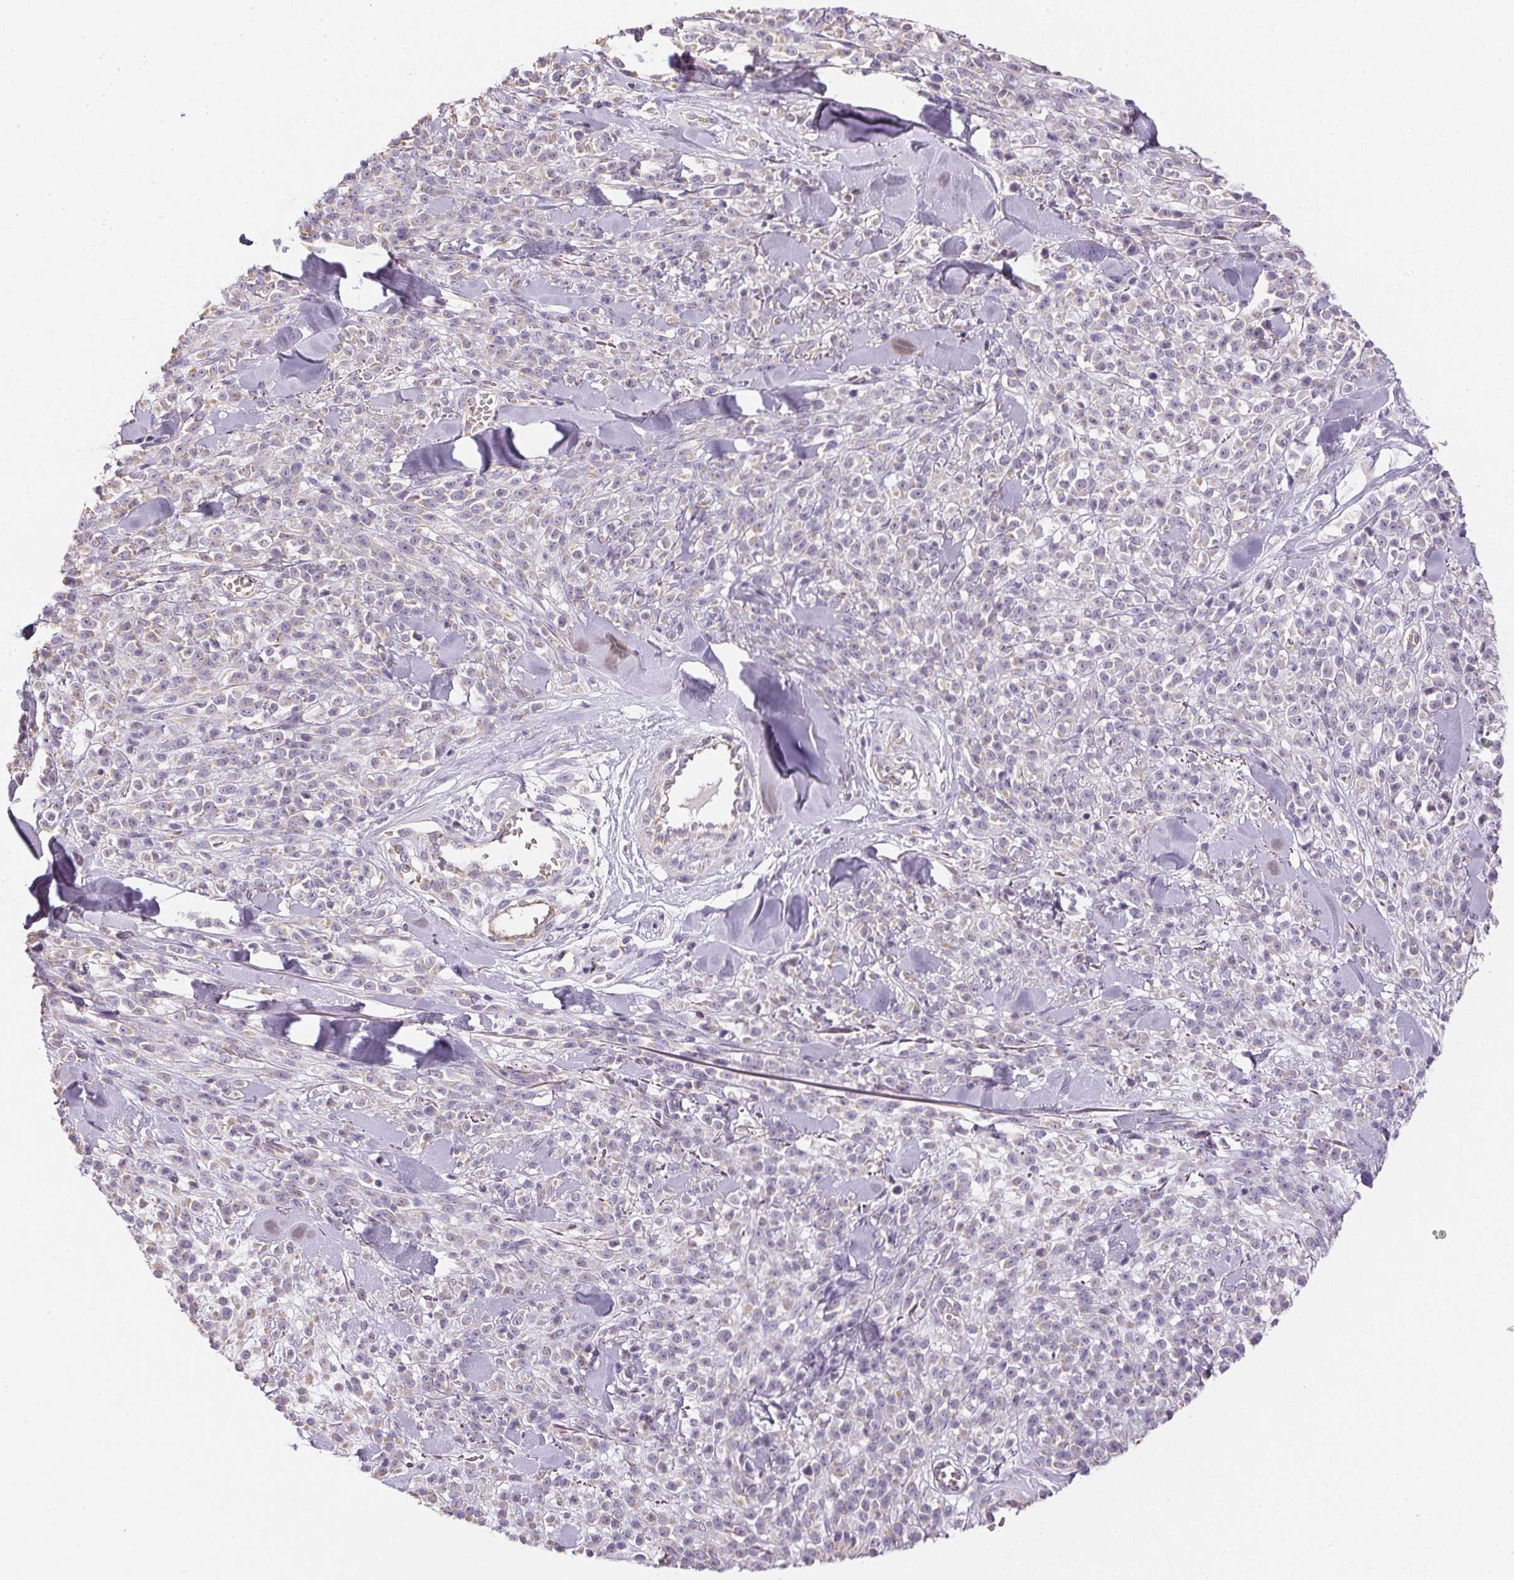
{"staining": {"intensity": "negative", "quantity": "none", "location": "none"}, "tissue": "melanoma", "cell_type": "Tumor cells", "image_type": "cancer", "snomed": [{"axis": "morphology", "description": "Malignant melanoma, NOS"}, {"axis": "topography", "description": "Skin"}, {"axis": "topography", "description": "Skin of trunk"}], "caption": "An immunohistochemistry image of malignant melanoma is shown. There is no staining in tumor cells of malignant melanoma.", "gene": "SMYD1", "patient": {"sex": "male", "age": 74}}